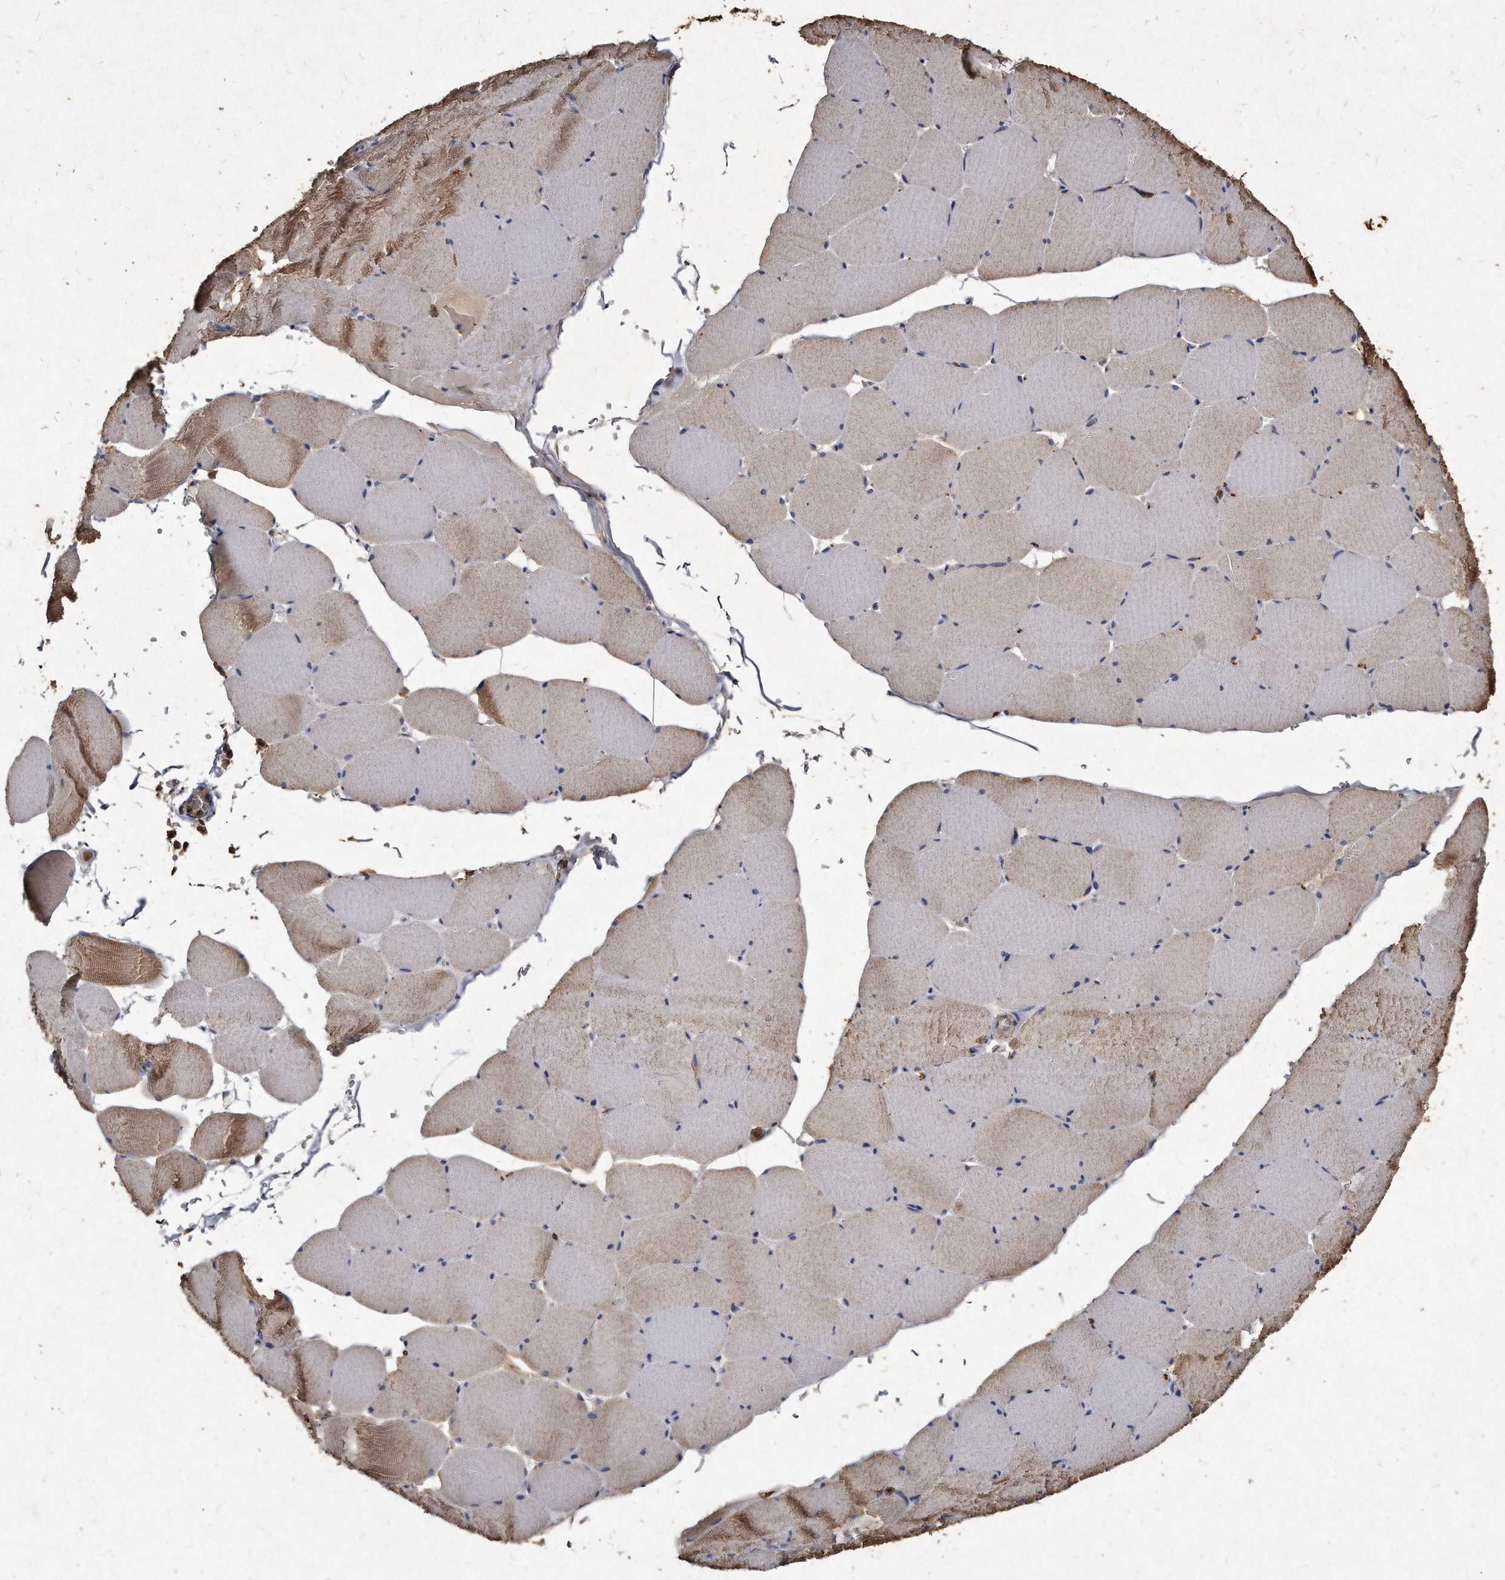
{"staining": {"intensity": "moderate", "quantity": "25%-75%", "location": "cytoplasmic/membranous"}, "tissue": "skeletal muscle", "cell_type": "Myocytes", "image_type": "normal", "snomed": [{"axis": "morphology", "description": "Normal tissue, NOS"}, {"axis": "topography", "description": "Skeletal muscle"}, {"axis": "topography", "description": "Head-Neck"}], "caption": "Immunohistochemical staining of benign skeletal muscle demonstrates medium levels of moderate cytoplasmic/membranous staining in approximately 25%-75% of myocytes.", "gene": "KLHDC3", "patient": {"sex": "male", "age": 66}}